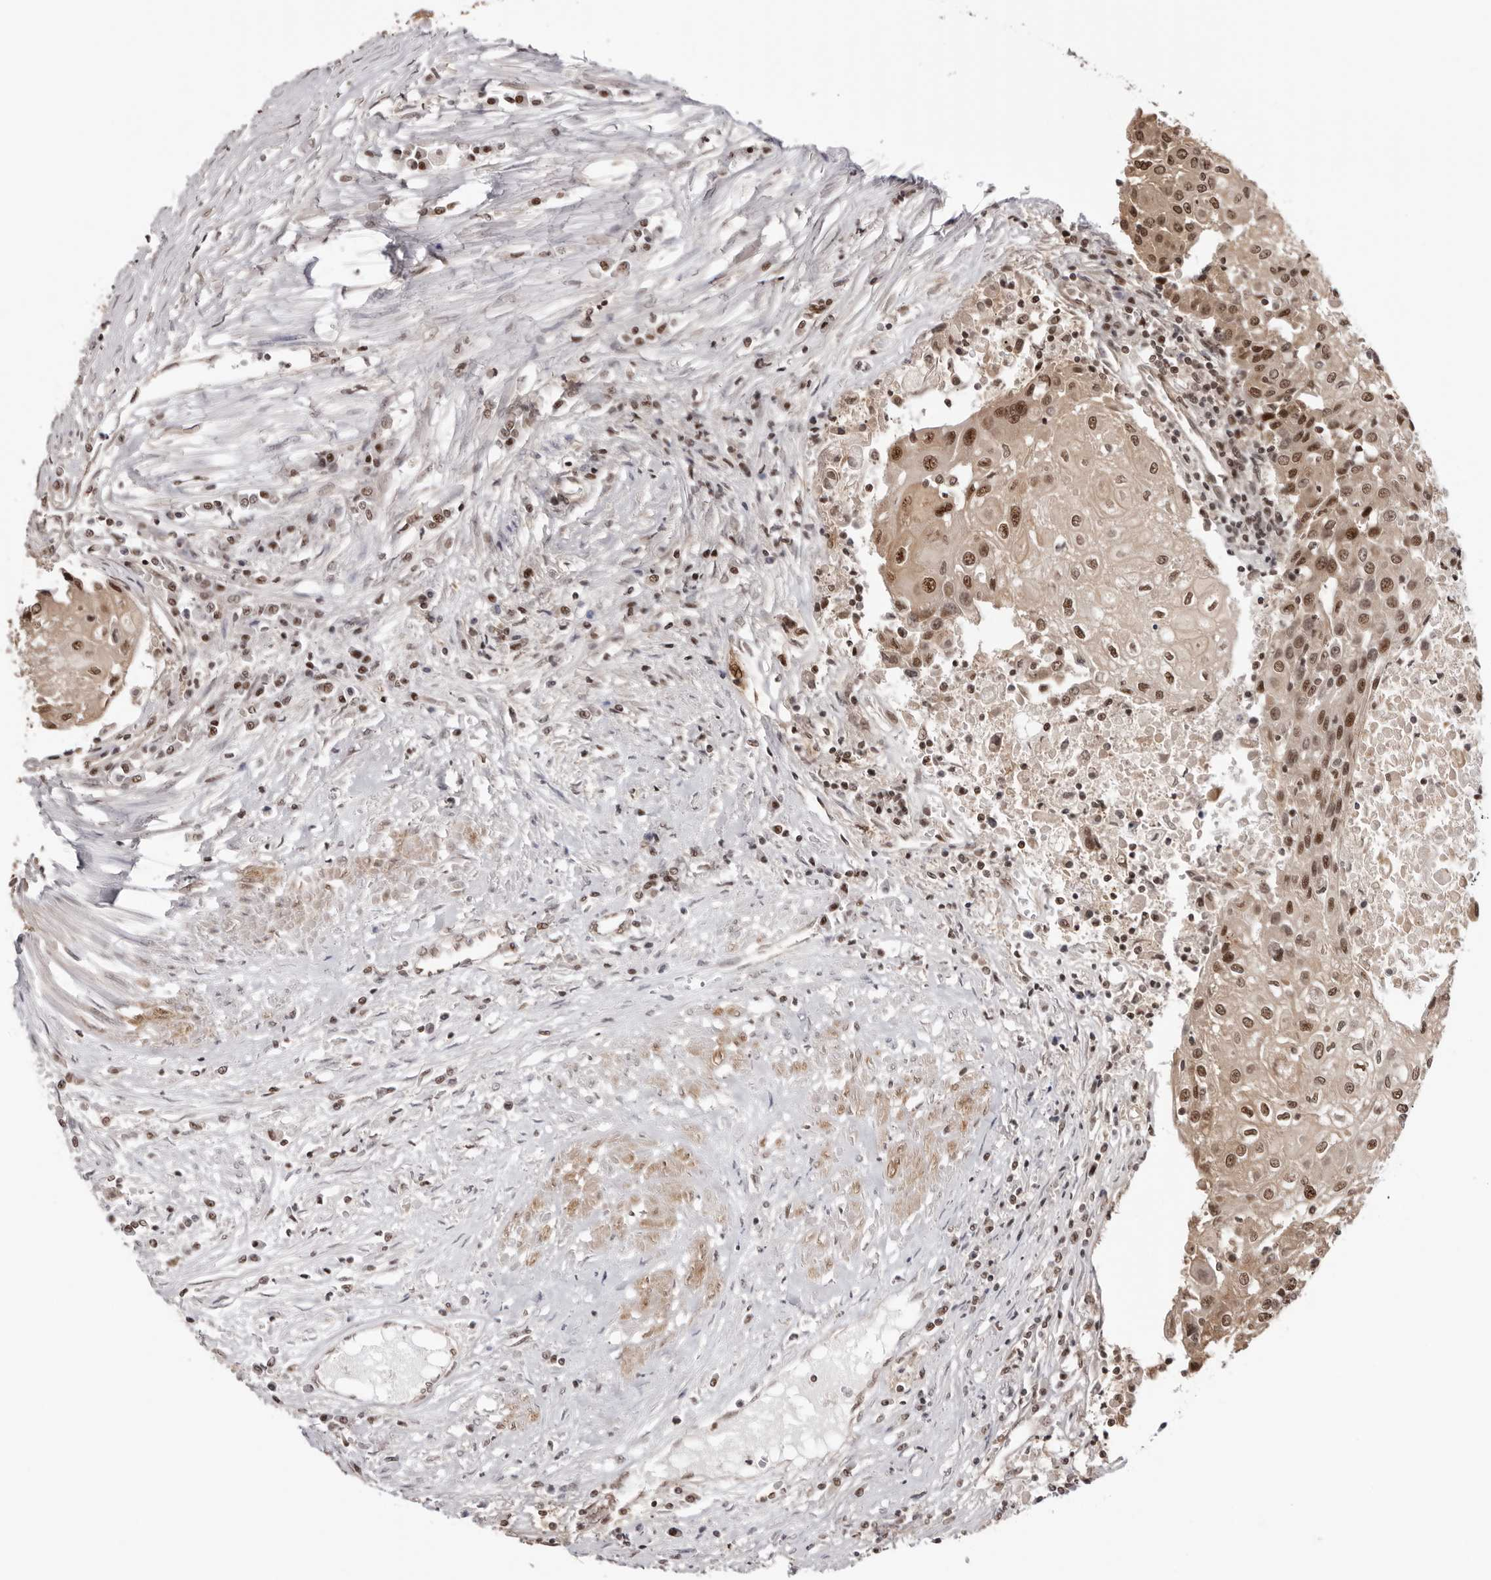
{"staining": {"intensity": "moderate", "quantity": "25%-75%", "location": "nuclear"}, "tissue": "urothelial cancer", "cell_type": "Tumor cells", "image_type": "cancer", "snomed": [{"axis": "morphology", "description": "Urothelial carcinoma, High grade"}, {"axis": "topography", "description": "Urinary bladder"}], "caption": "Protein expression analysis of high-grade urothelial carcinoma shows moderate nuclear positivity in approximately 25%-75% of tumor cells.", "gene": "SDE2", "patient": {"sex": "female", "age": 85}}